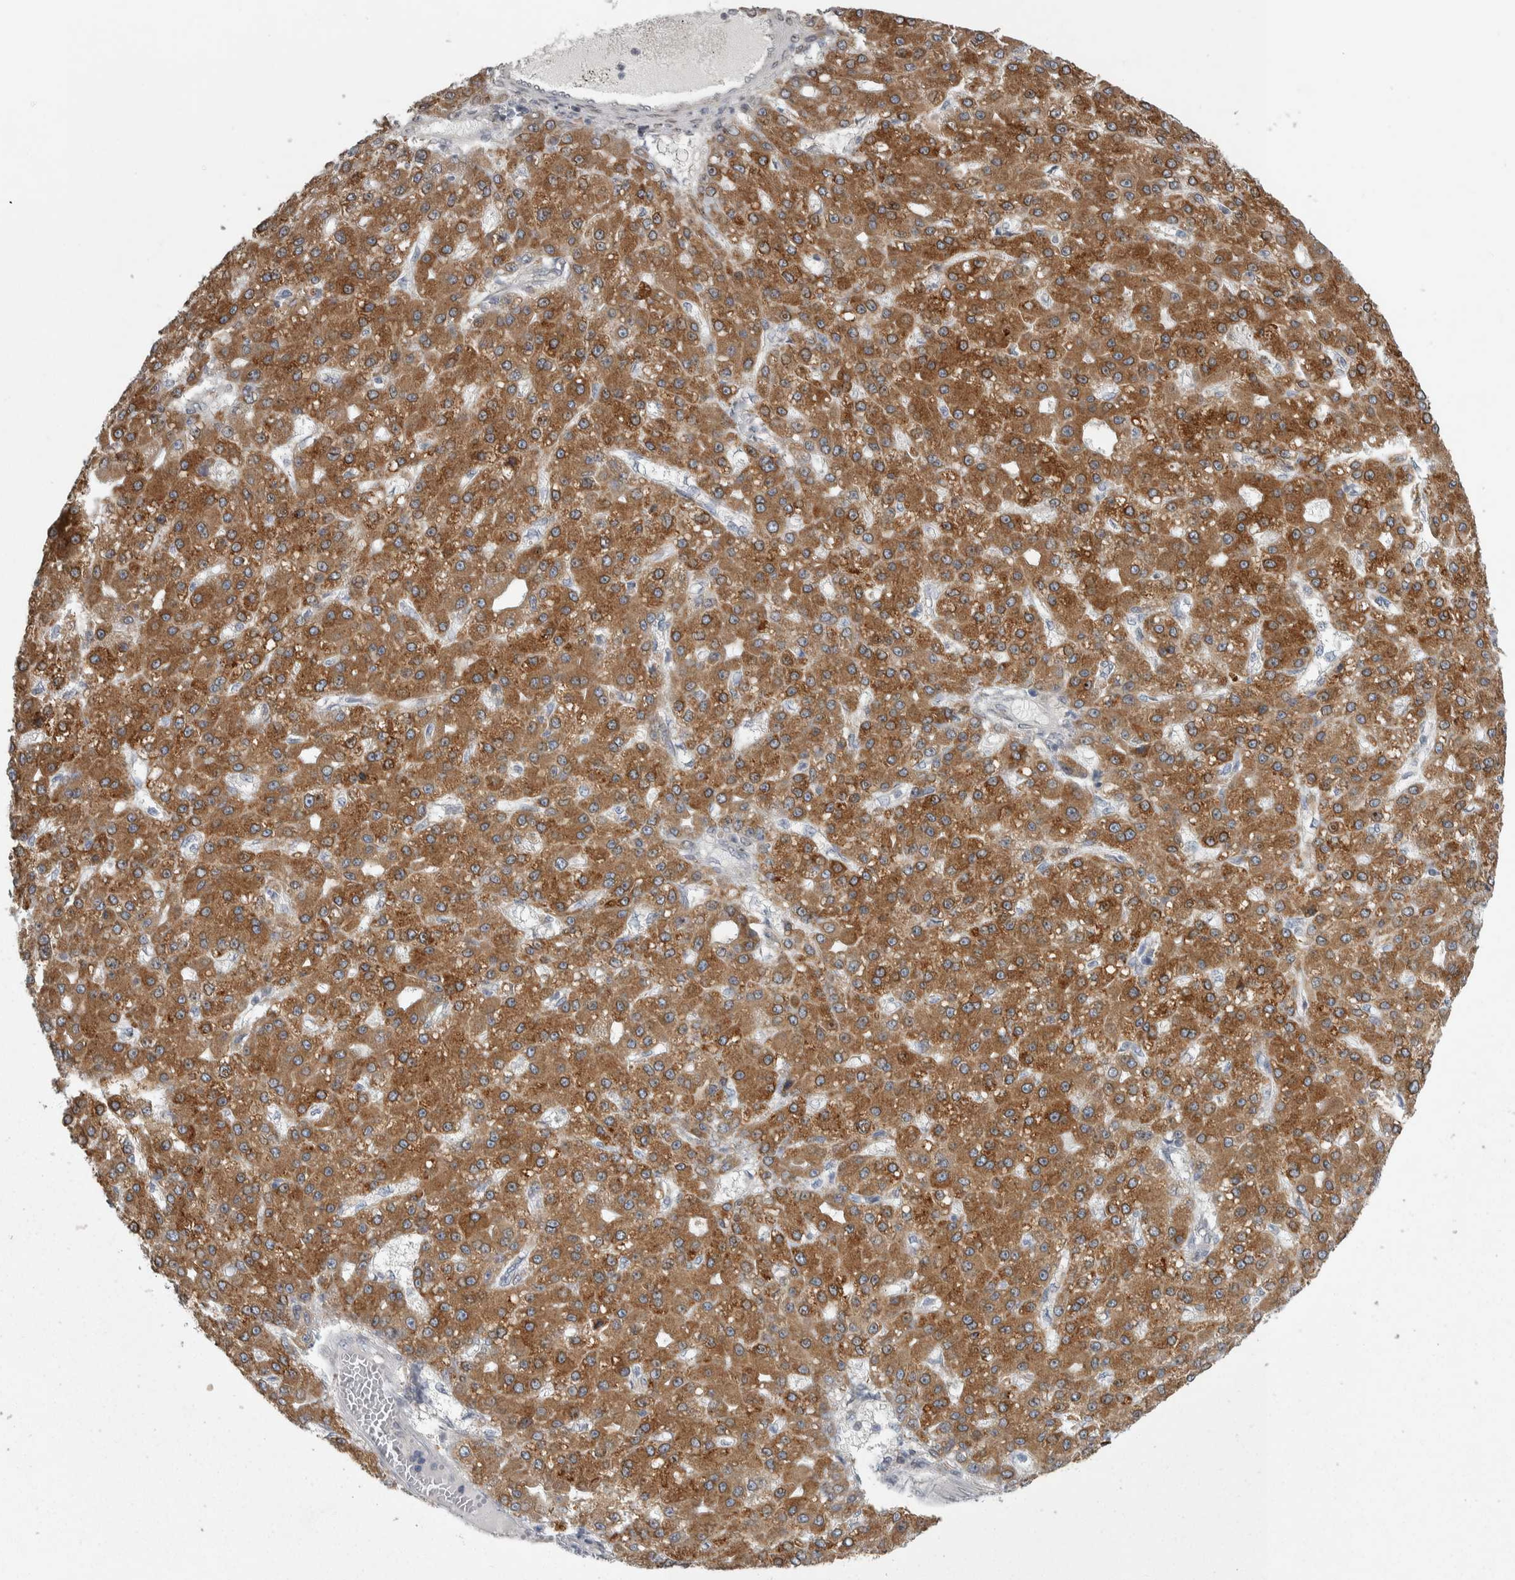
{"staining": {"intensity": "moderate", "quantity": ">75%", "location": "cytoplasmic/membranous"}, "tissue": "liver cancer", "cell_type": "Tumor cells", "image_type": "cancer", "snomed": [{"axis": "morphology", "description": "Carcinoma, Hepatocellular, NOS"}, {"axis": "topography", "description": "Liver"}], "caption": "Moderate cytoplasmic/membranous positivity is identified in about >75% of tumor cells in liver cancer (hepatocellular carcinoma). (IHC, brightfield microscopy, high magnification).", "gene": "SIGMAR1", "patient": {"sex": "male", "age": 67}}